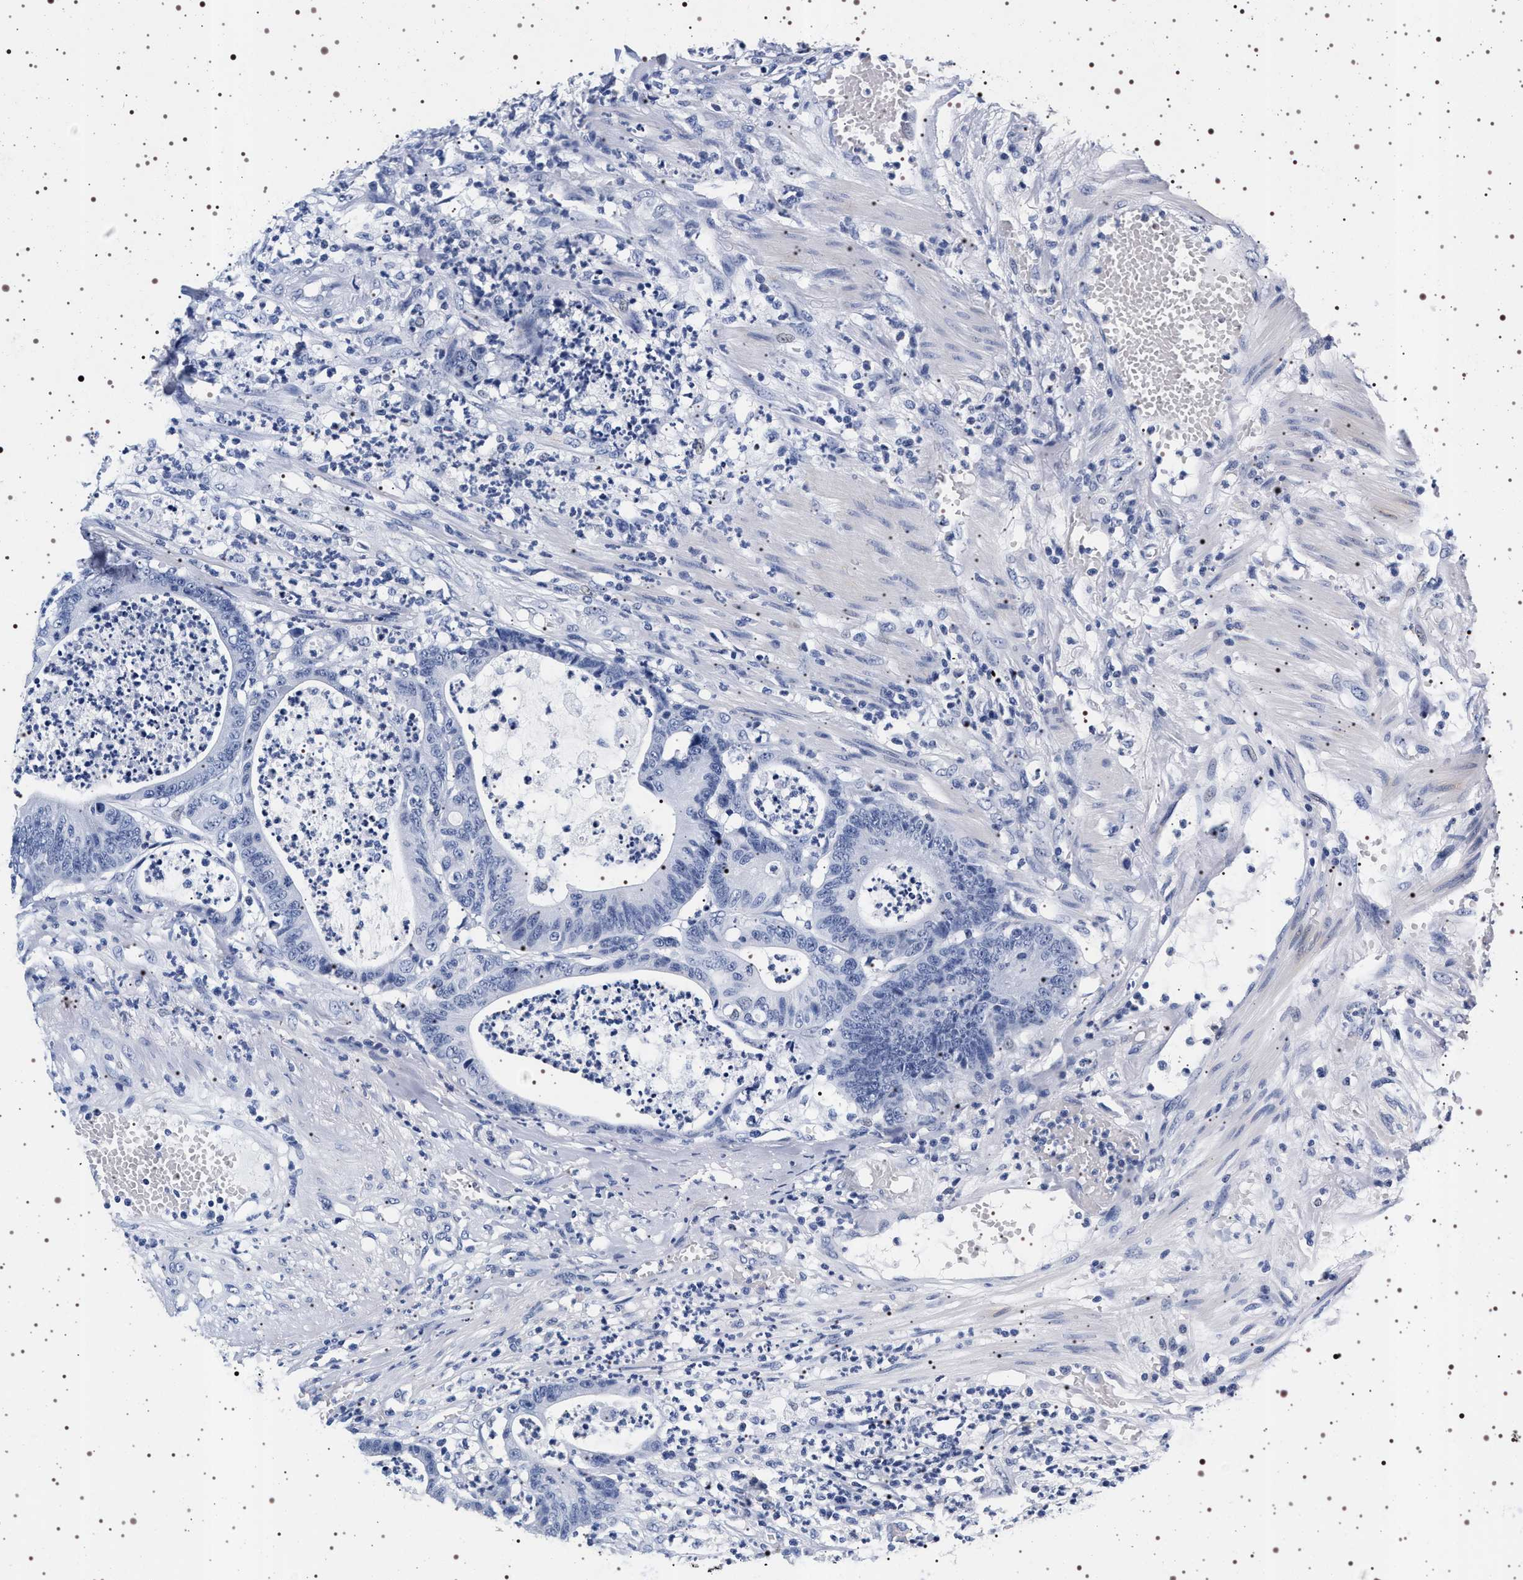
{"staining": {"intensity": "negative", "quantity": "none", "location": "none"}, "tissue": "colorectal cancer", "cell_type": "Tumor cells", "image_type": "cancer", "snomed": [{"axis": "morphology", "description": "Adenocarcinoma, NOS"}, {"axis": "topography", "description": "Colon"}], "caption": "This is an IHC image of colorectal cancer. There is no staining in tumor cells.", "gene": "SYN1", "patient": {"sex": "female", "age": 84}}